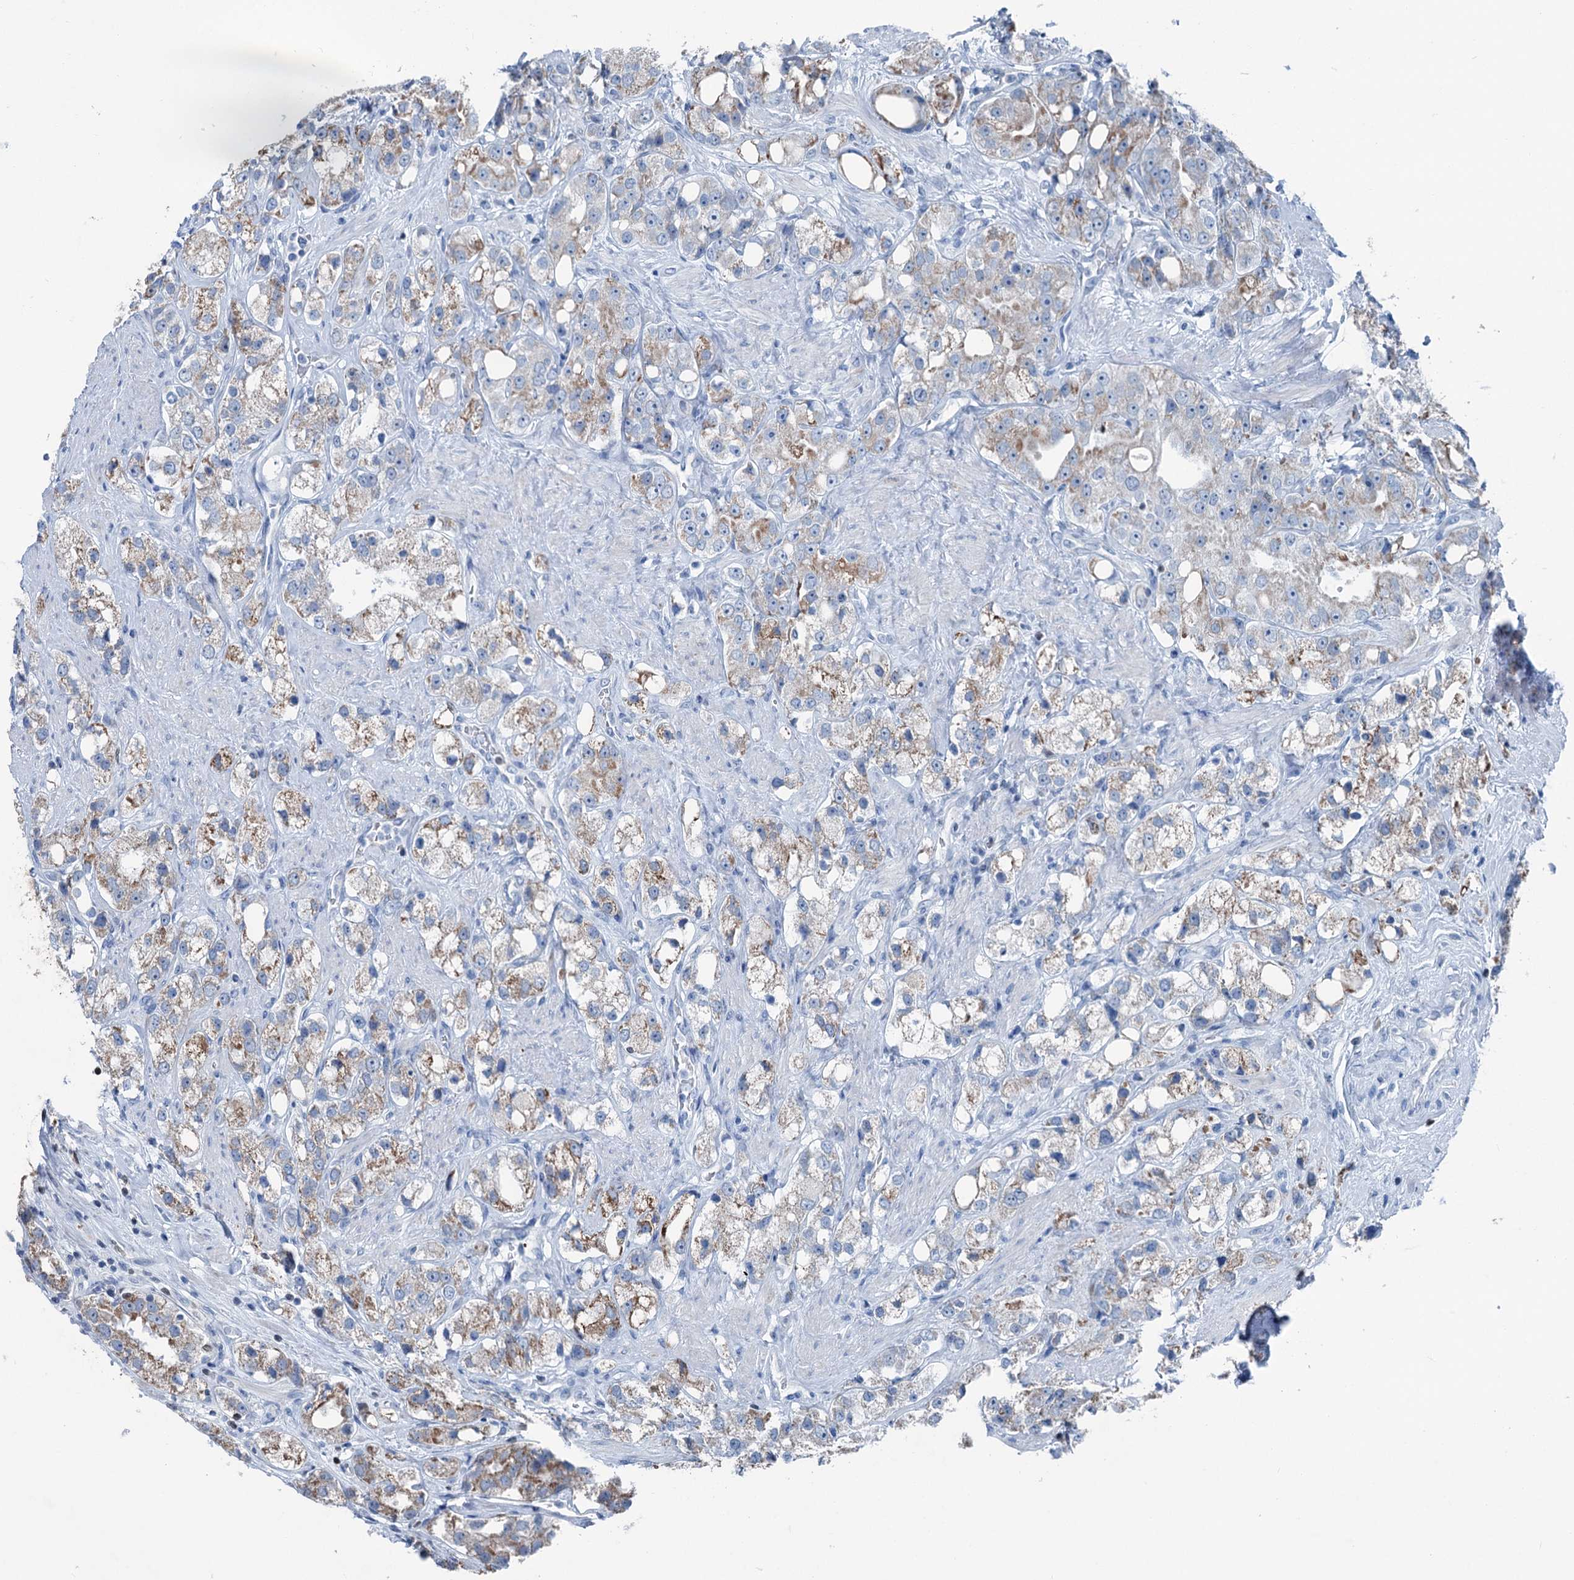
{"staining": {"intensity": "moderate", "quantity": "25%-75%", "location": "cytoplasmic/membranous"}, "tissue": "prostate cancer", "cell_type": "Tumor cells", "image_type": "cancer", "snomed": [{"axis": "morphology", "description": "Adenocarcinoma, NOS"}, {"axis": "topography", "description": "Prostate"}], "caption": "Protein expression analysis of prostate cancer demonstrates moderate cytoplasmic/membranous expression in approximately 25%-75% of tumor cells. The protein is shown in brown color, while the nuclei are stained blue.", "gene": "ELP4", "patient": {"sex": "male", "age": 79}}